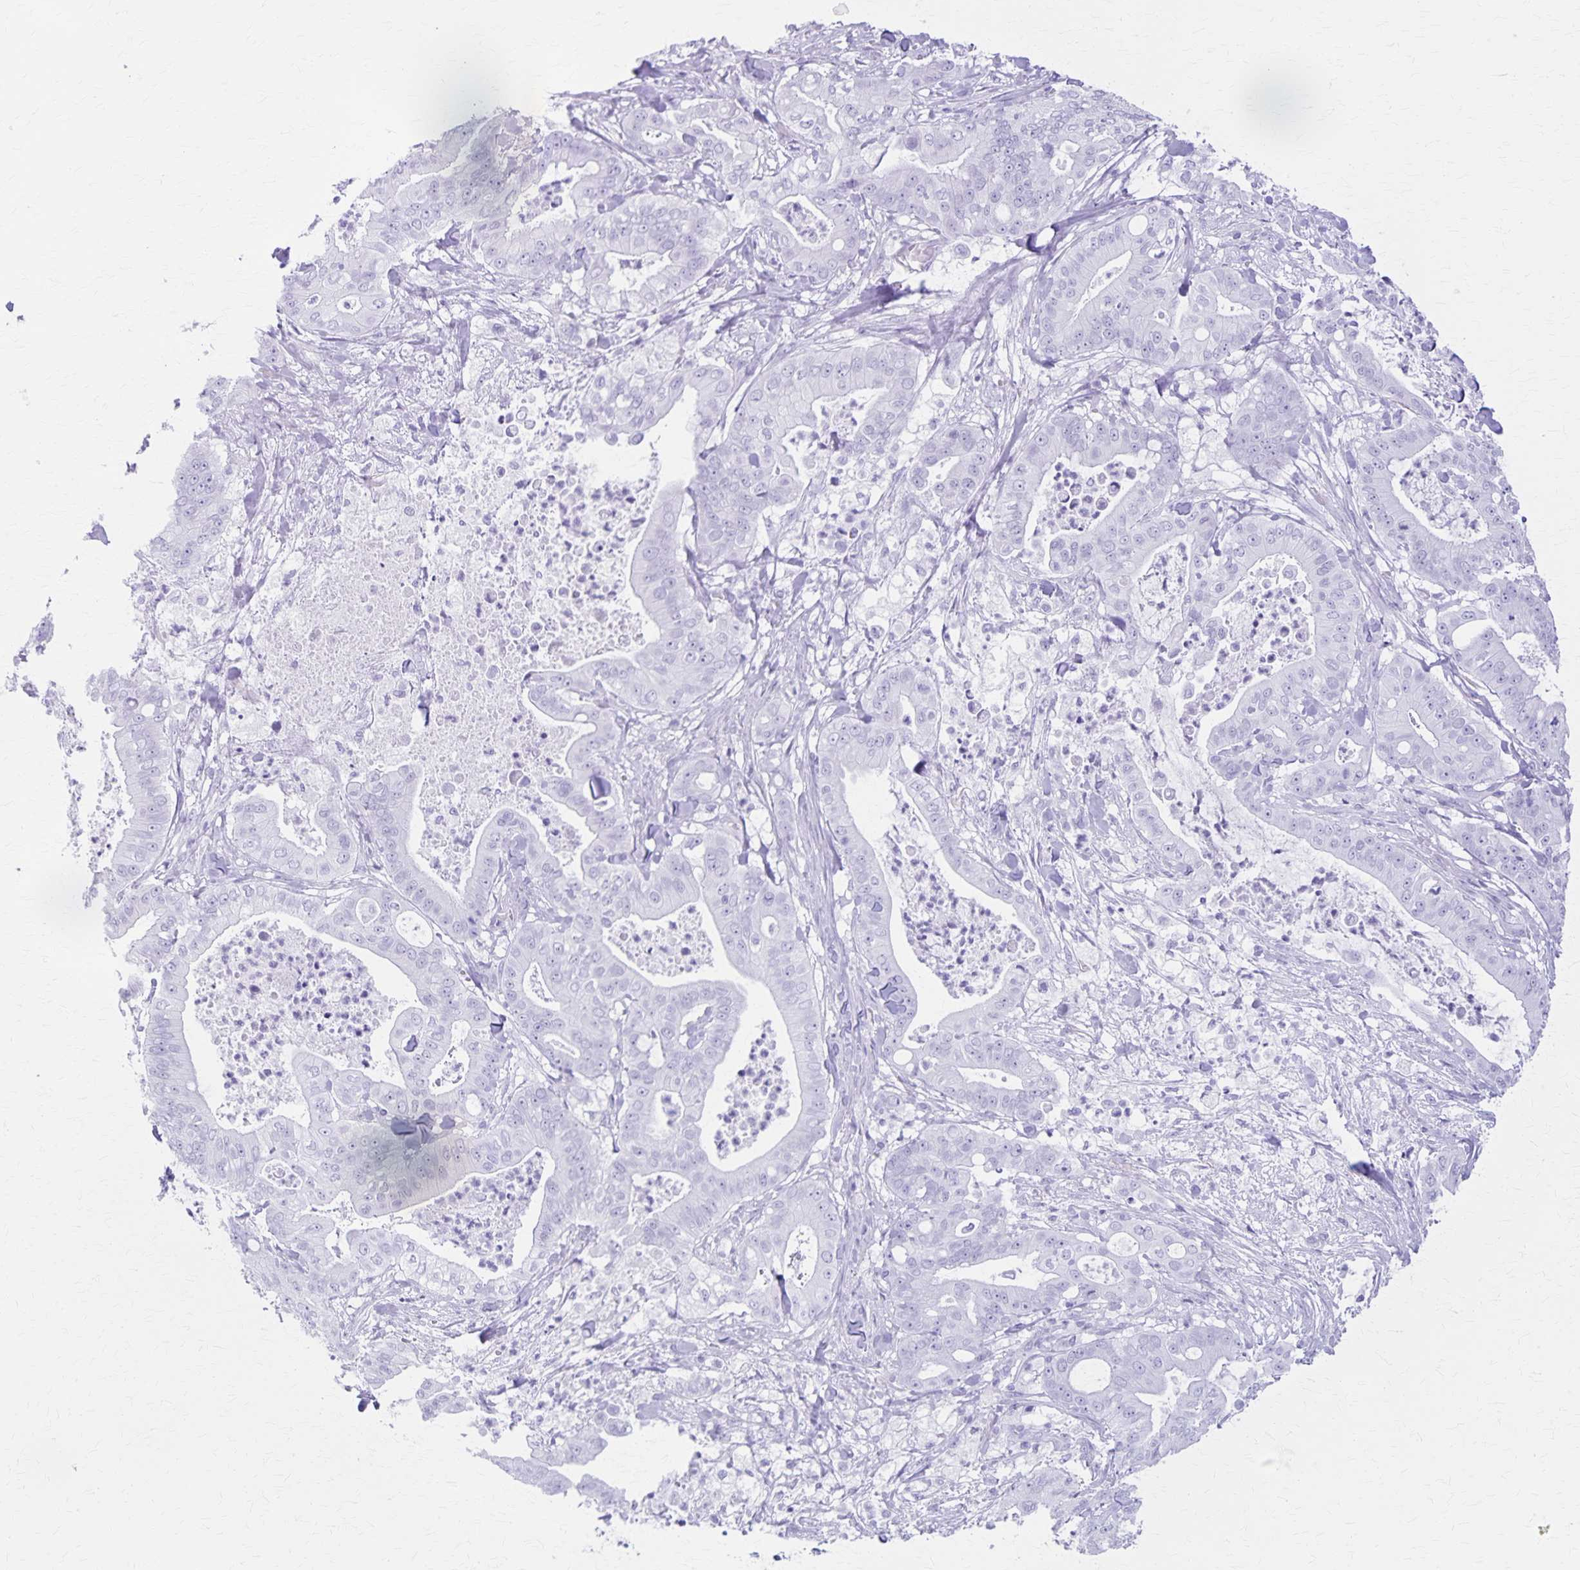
{"staining": {"intensity": "negative", "quantity": "none", "location": "none"}, "tissue": "pancreatic cancer", "cell_type": "Tumor cells", "image_type": "cancer", "snomed": [{"axis": "morphology", "description": "Adenocarcinoma, NOS"}, {"axis": "topography", "description": "Pancreas"}], "caption": "The histopathology image exhibits no significant staining in tumor cells of pancreatic adenocarcinoma.", "gene": "DEFA5", "patient": {"sex": "male", "age": 71}}